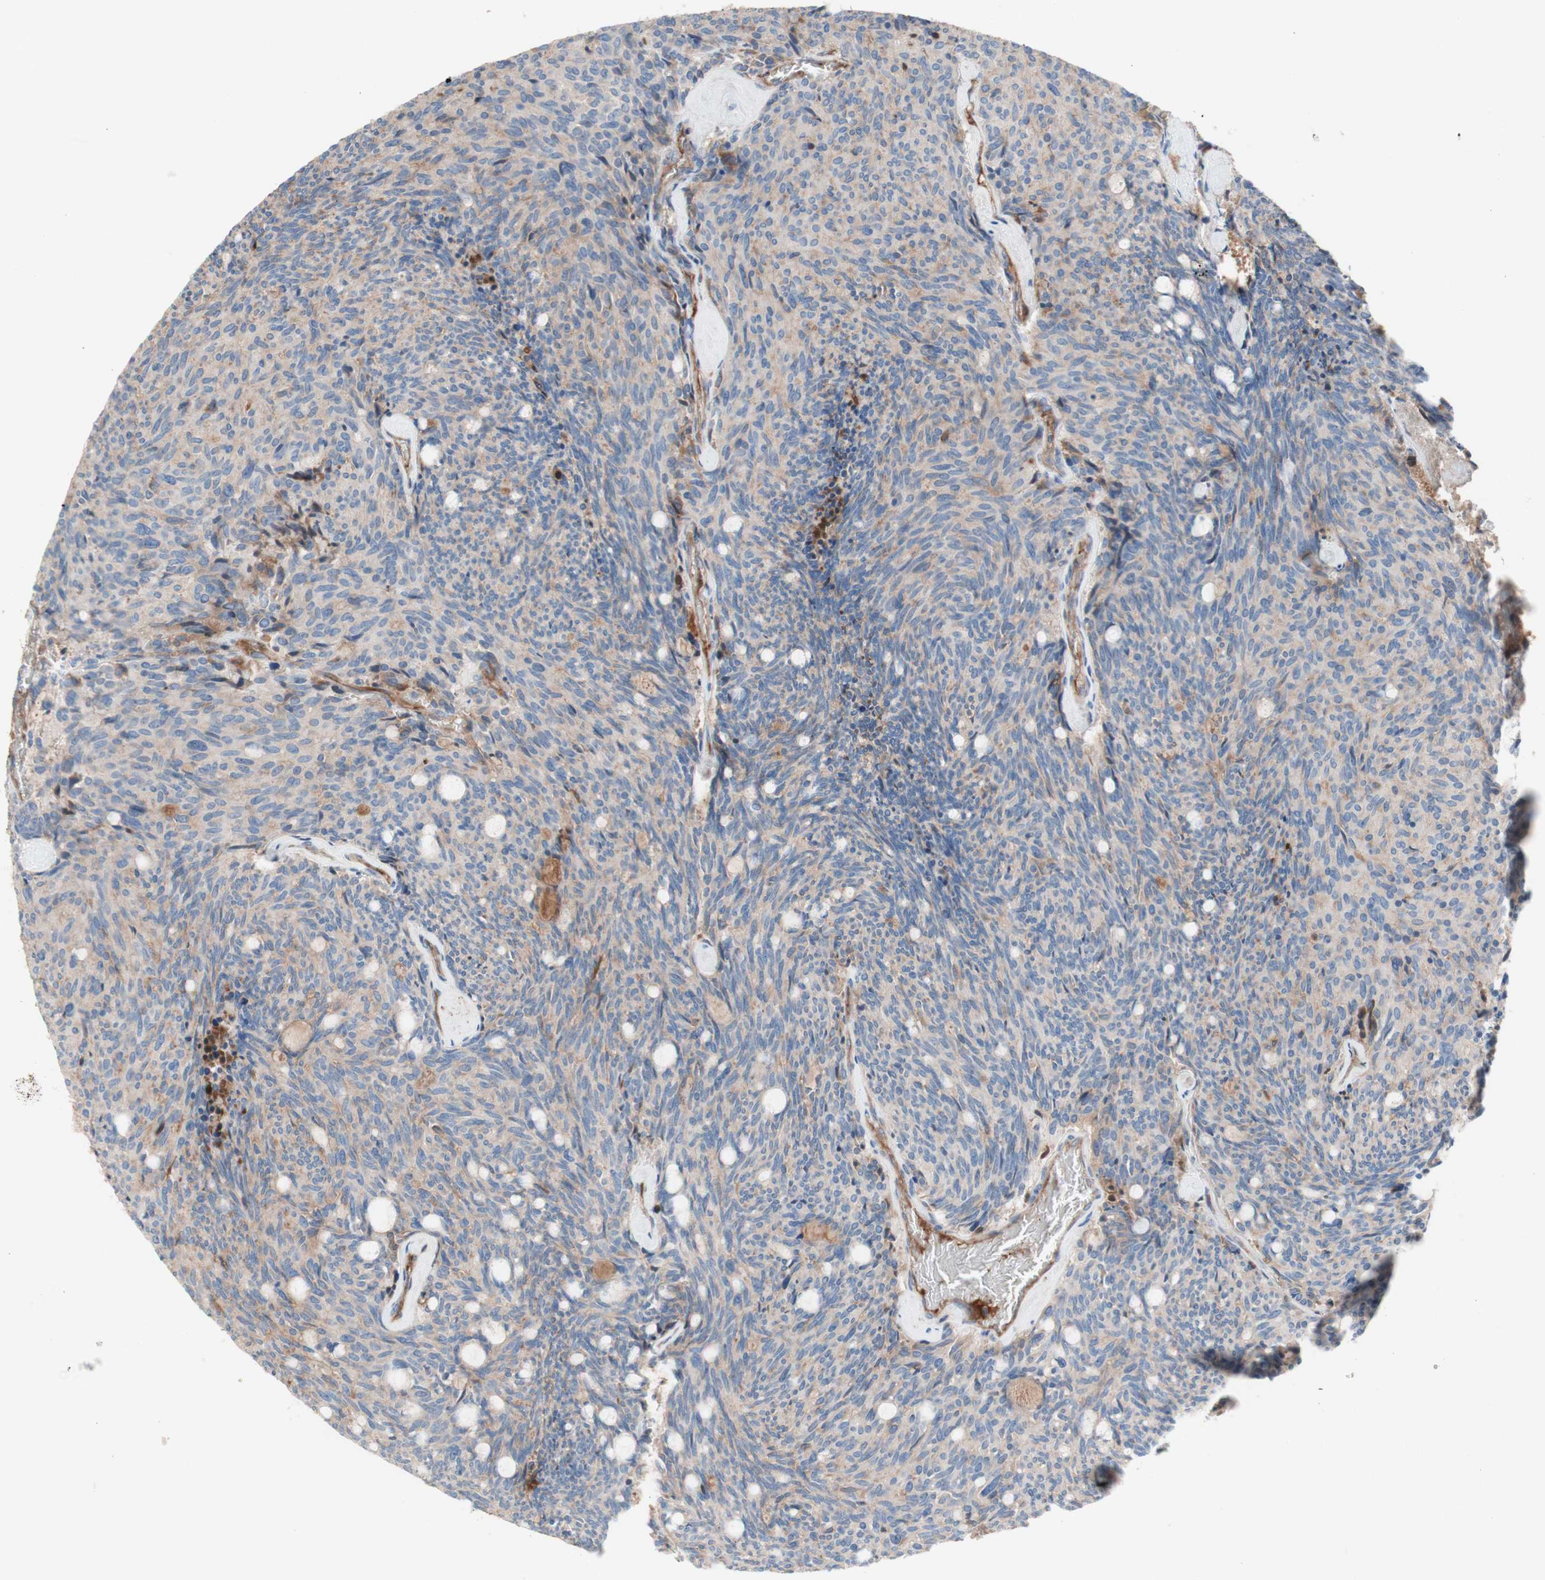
{"staining": {"intensity": "weak", "quantity": "25%-75%", "location": "cytoplasmic/membranous"}, "tissue": "carcinoid", "cell_type": "Tumor cells", "image_type": "cancer", "snomed": [{"axis": "morphology", "description": "Carcinoid, malignant, NOS"}, {"axis": "topography", "description": "Pancreas"}], "caption": "IHC histopathology image of carcinoid stained for a protein (brown), which demonstrates low levels of weak cytoplasmic/membranous expression in about 25%-75% of tumor cells.", "gene": "CD46", "patient": {"sex": "female", "age": 54}}